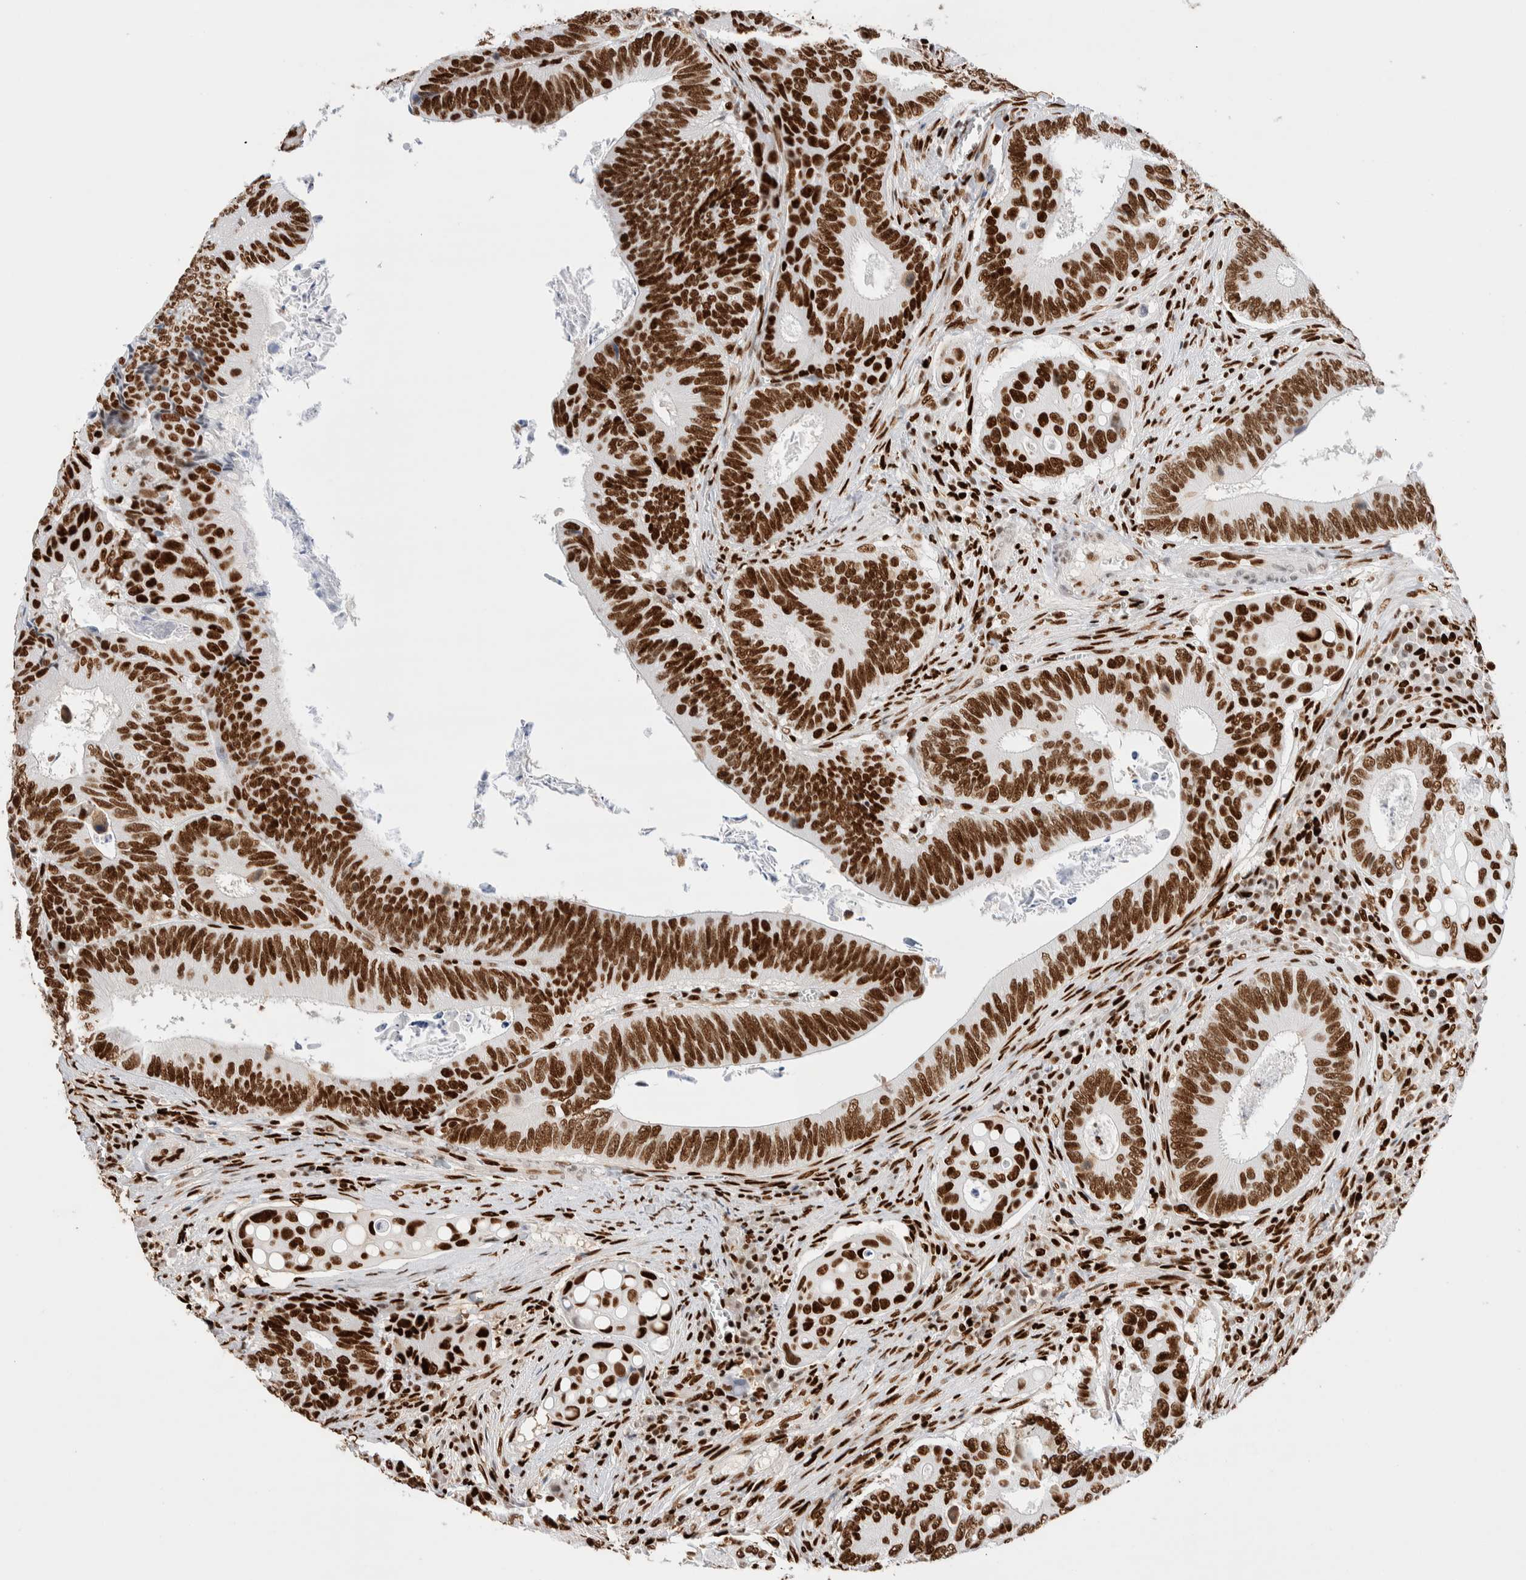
{"staining": {"intensity": "strong", "quantity": ">75%", "location": "nuclear"}, "tissue": "colorectal cancer", "cell_type": "Tumor cells", "image_type": "cancer", "snomed": [{"axis": "morphology", "description": "Inflammation, NOS"}, {"axis": "morphology", "description": "Adenocarcinoma, NOS"}, {"axis": "topography", "description": "Colon"}], "caption": "A brown stain labels strong nuclear positivity of a protein in human adenocarcinoma (colorectal) tumor cells.", "gene": "RNASEK-C17orf49", "patient": {"sex": "male", "age": 72}}